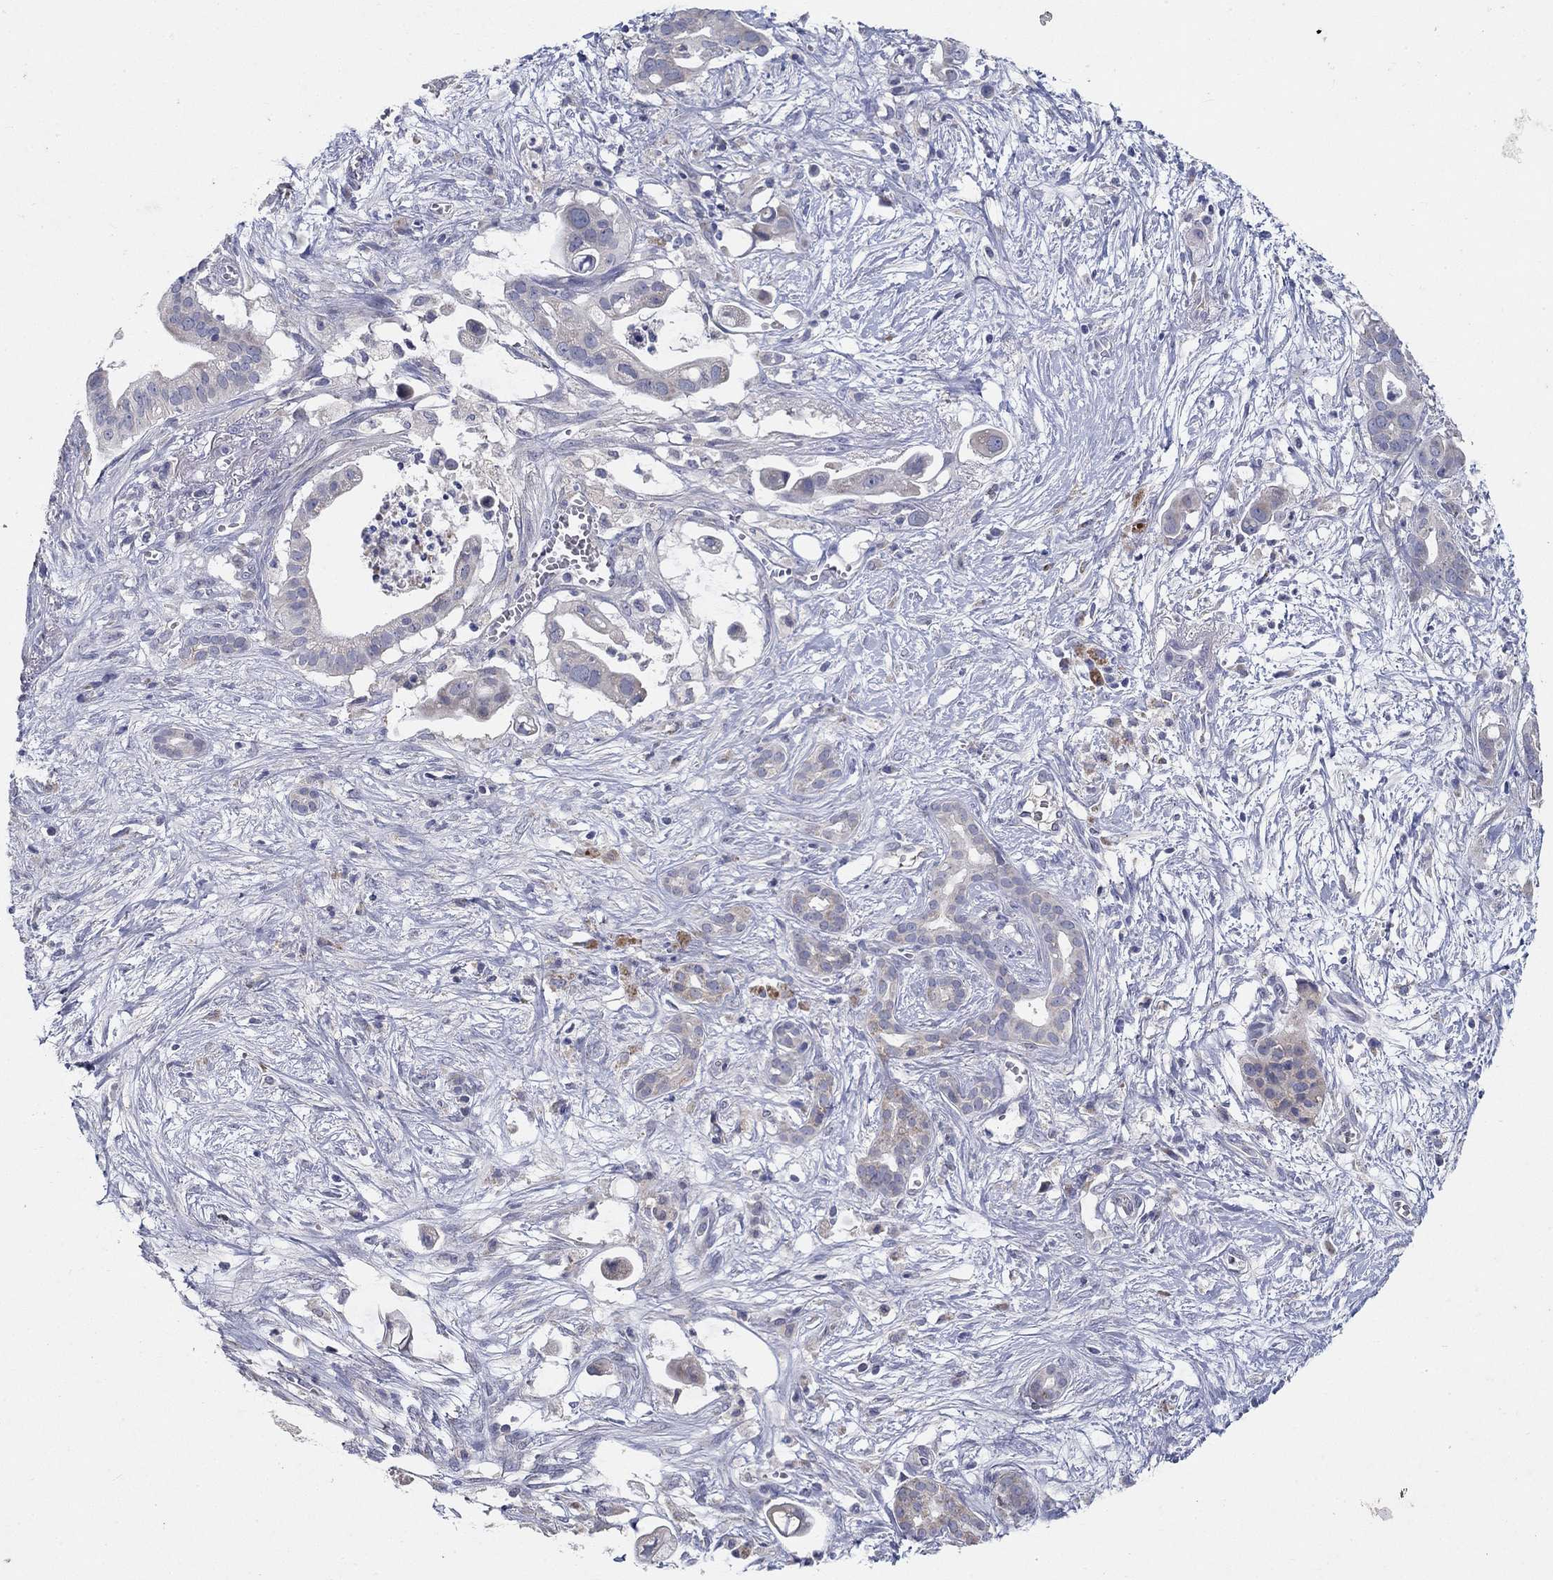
{"staining": {"intensity": "negative", "quantity": "none", "location": "none"}, "tissue": "pancreatic cancer", "cell_type": "Tumor cells", "image_type": "cancer", "snomed": [{"axis": "morphology", "description": "Adenocarcinoma, NOS"}, {"axis": "topography", "description": "Pancreas"}], "caption": "Protein analysis of pancreatic adenocarcinoma reveals no significant expression in tumor cells. (IHC, brightfield microscopy, high magnification).", "gene": "PROZ", "patient": {"sex": "male", "age": 61}}